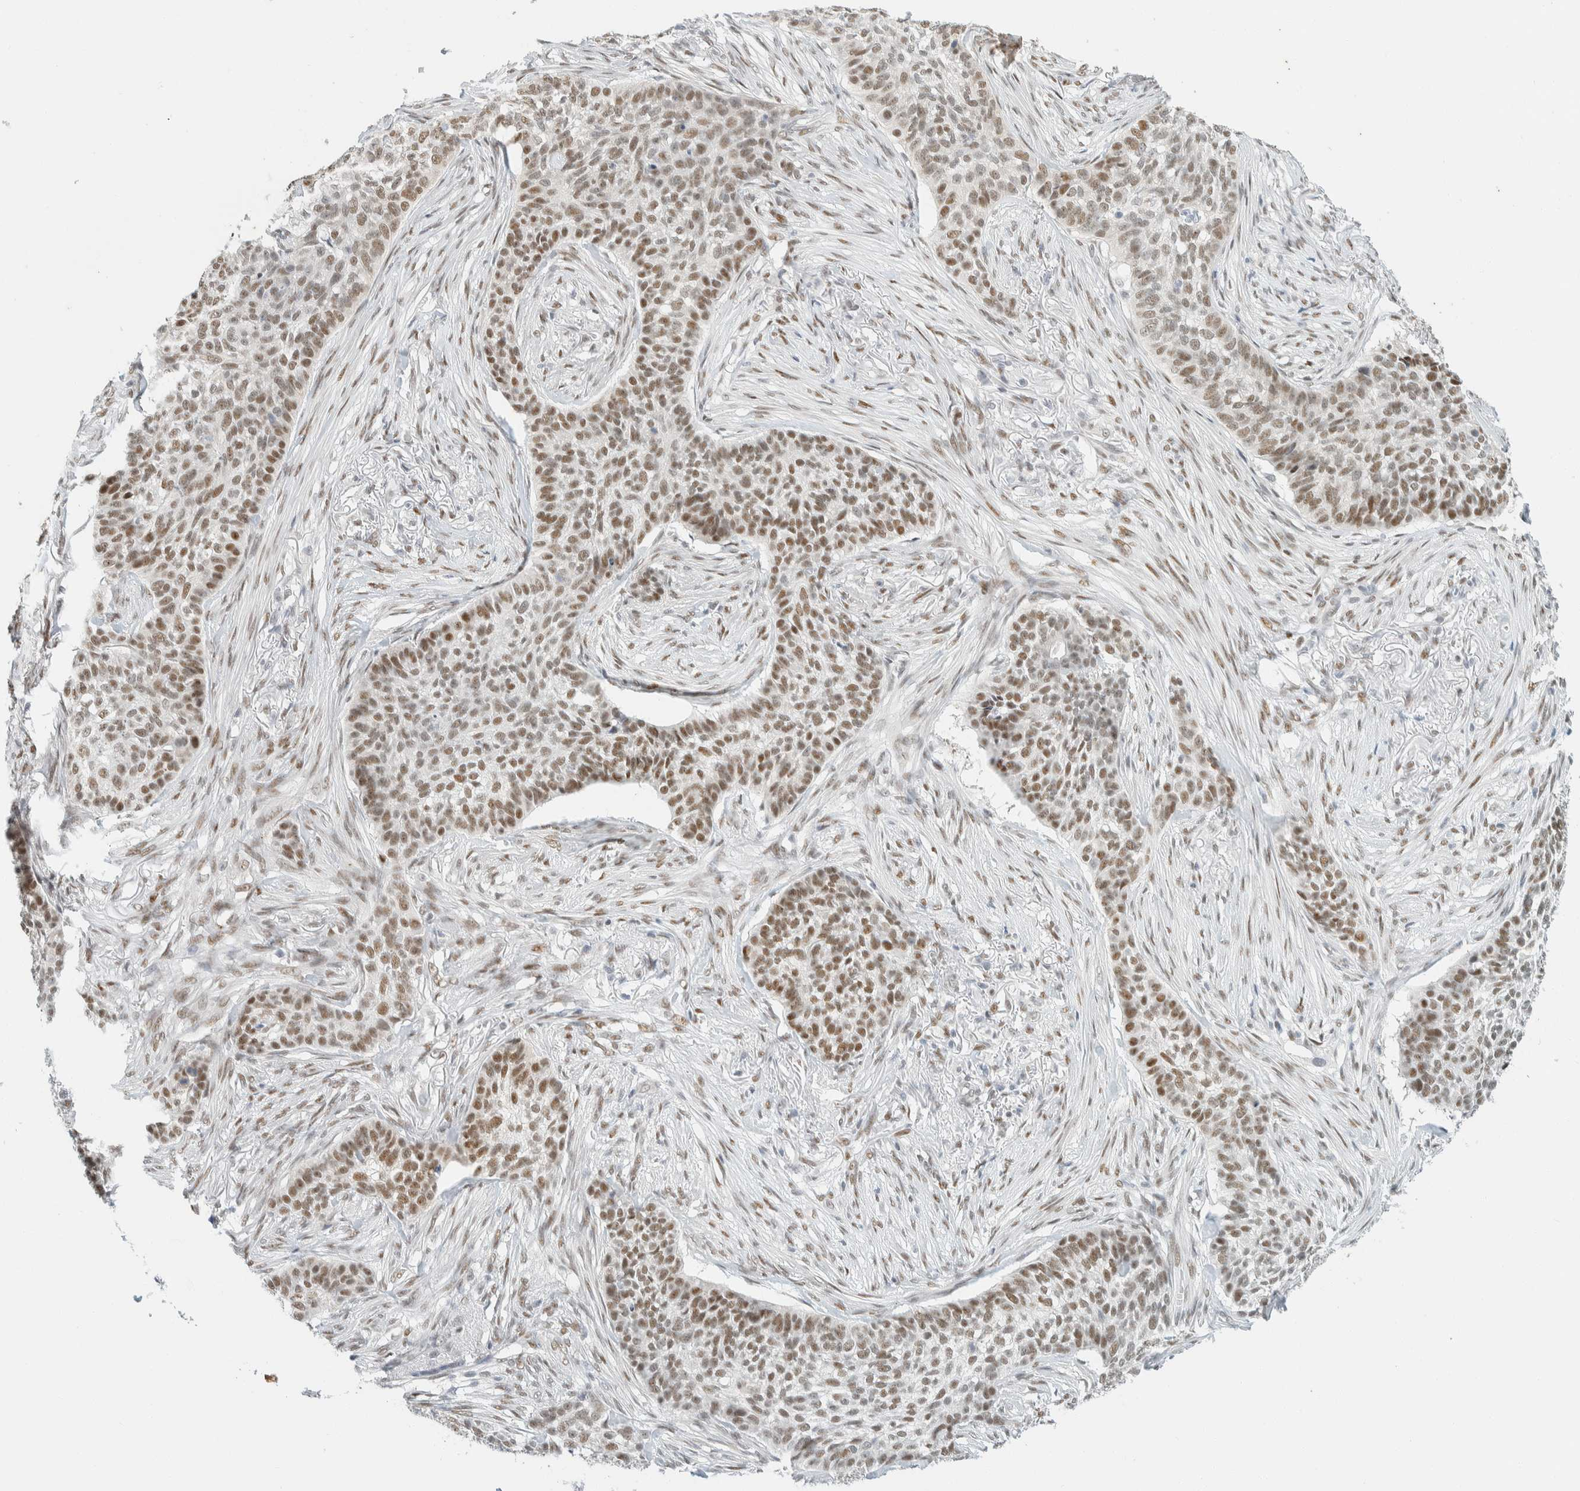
{"staining": {"intensity": "moderate", "quantity": "25%-75%", "location": "nuclear"}, "tissue": "skin cancer", "cell_type": "Tumor cells", "image_type": "cancer", "snomed": [{"axis": "morphology", "description": "Basal cell carcinoma"}, {"axis": "topography", "description": "Skin"}], "caption": "IHC photomicrograph of skin cancer (basal cell carcinoma) stained for a protein (brown), which demonstrates medium levels of moderate nuclear positivity in about 25%-75% of tumor cells.", "gene": "ZNF683", "patient": {"sex": "male", "age": 85}}